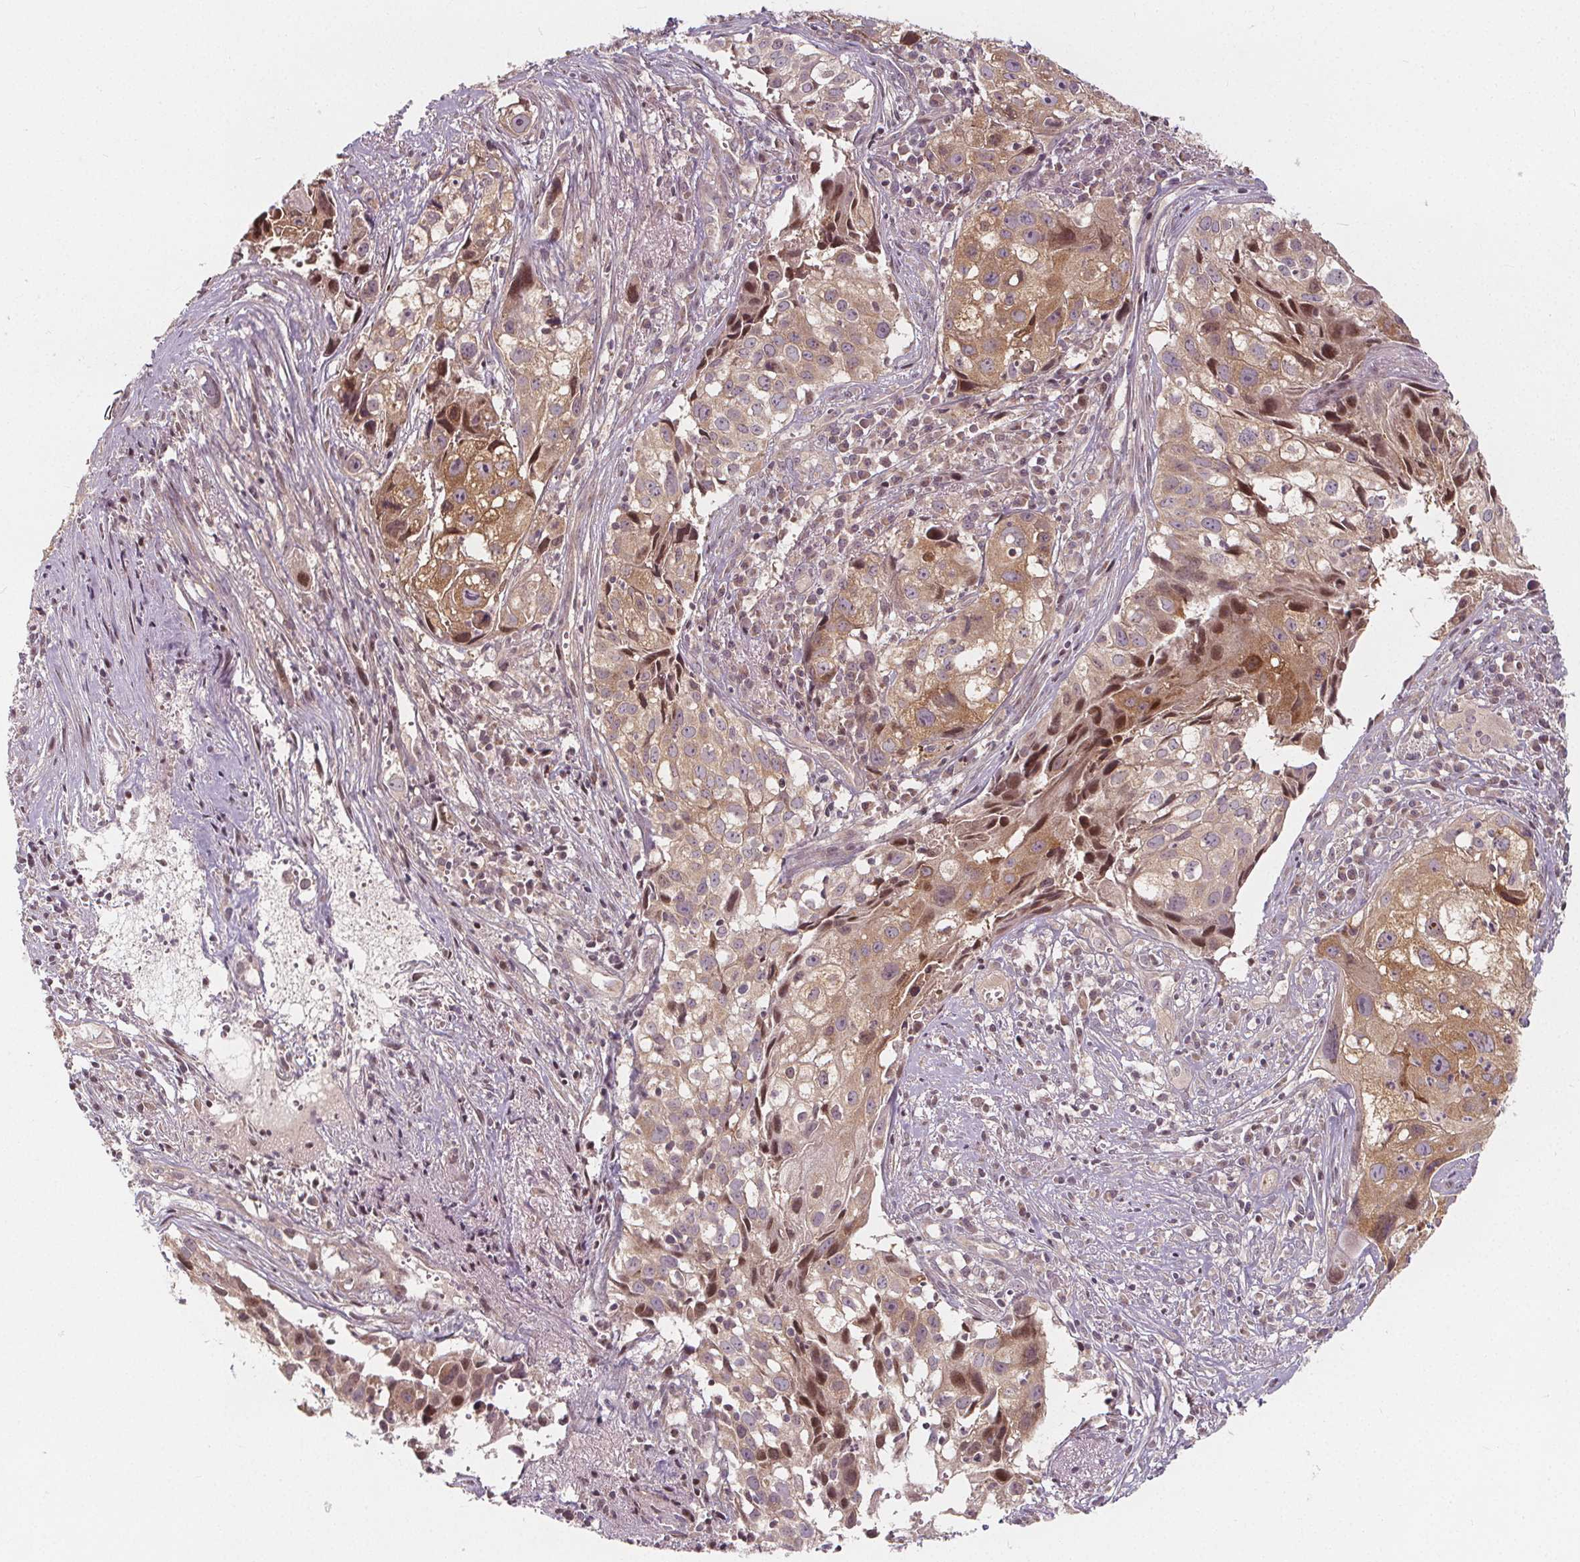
{"staining": {"intensity": "moderate", "quantity": ">75%", "location": "cytoplasmic/membranous,nuclear"}, "tissue": "cervical cancer", "cell_type": "Tumor cells", "image_type": "cancer", "snomed": [{"axis": "morphology", "description": "Squamous cell carcinoma, NOS"}, {"axis": "topography", "description": "Cervix"}], "caption": "Cervical cancer was stained to show a protein in brown. There is medium levels of moderate cytoplasmic/membranous and nuclear positivity in about >75% of tumor cells. The staining was performed using DAB, with brown indicating positive protein expression. Nuclei are stained blue with hematoxylin.", "gene": "AKT1S1", "patient": {"sex": "female", "age": 53}}